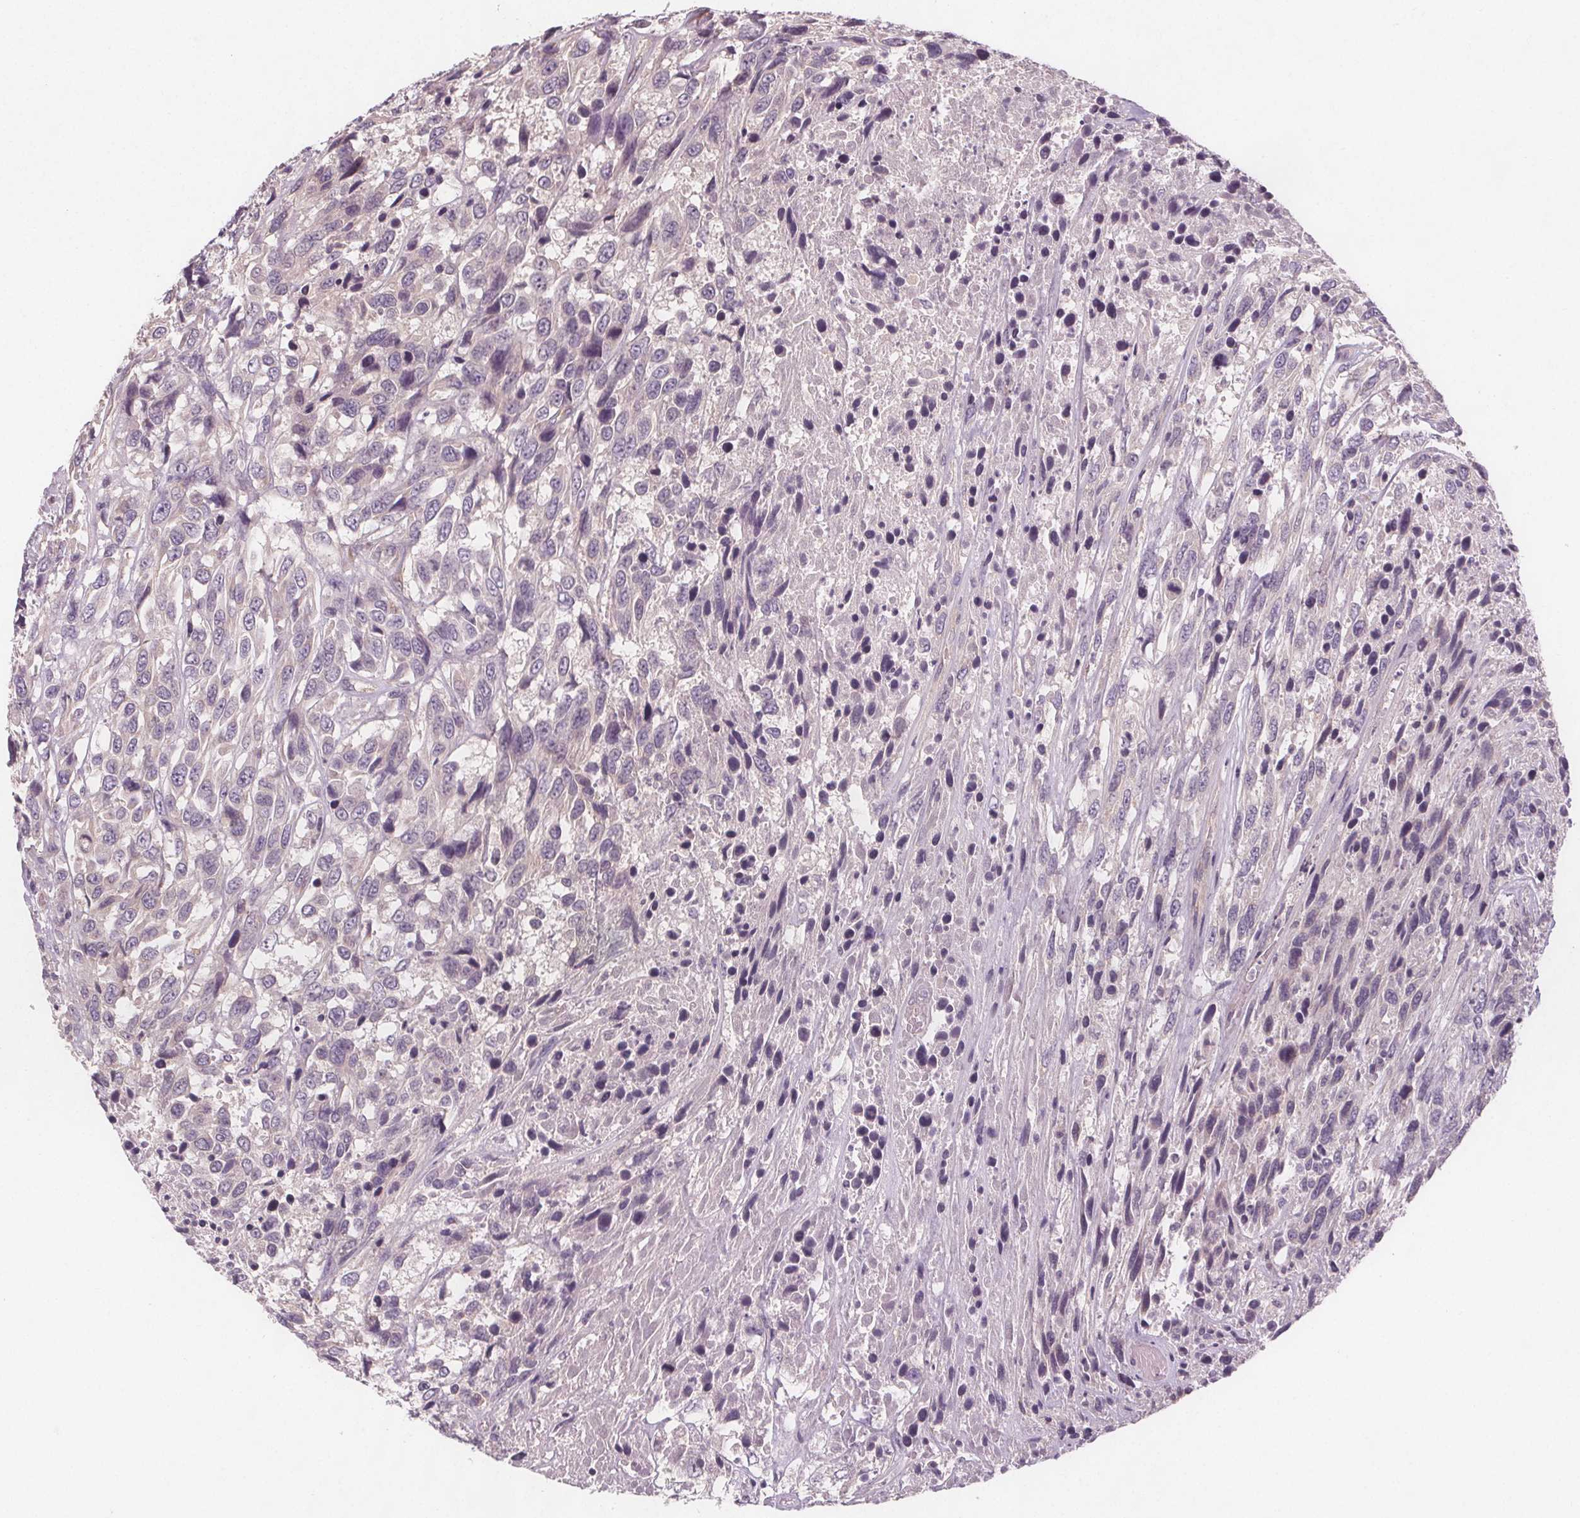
{"staining": {"intensity": "negative", "quantity": "none", "location": "none"}, "tissue": "urothelial cancer", "cell_type": "Tumor cells", "image_type": "cancer", "snomed": [{"axis": "morphology", "description": "Urothelial carcinoma, High grade"}, {"axis": "topography", "description": "Urinary bladder"}], "caption": "Tumor cells show no significant positivity in urothelial cancer.", "gene": "VNN1", "patient": {"sex": "female", "age": 70}}